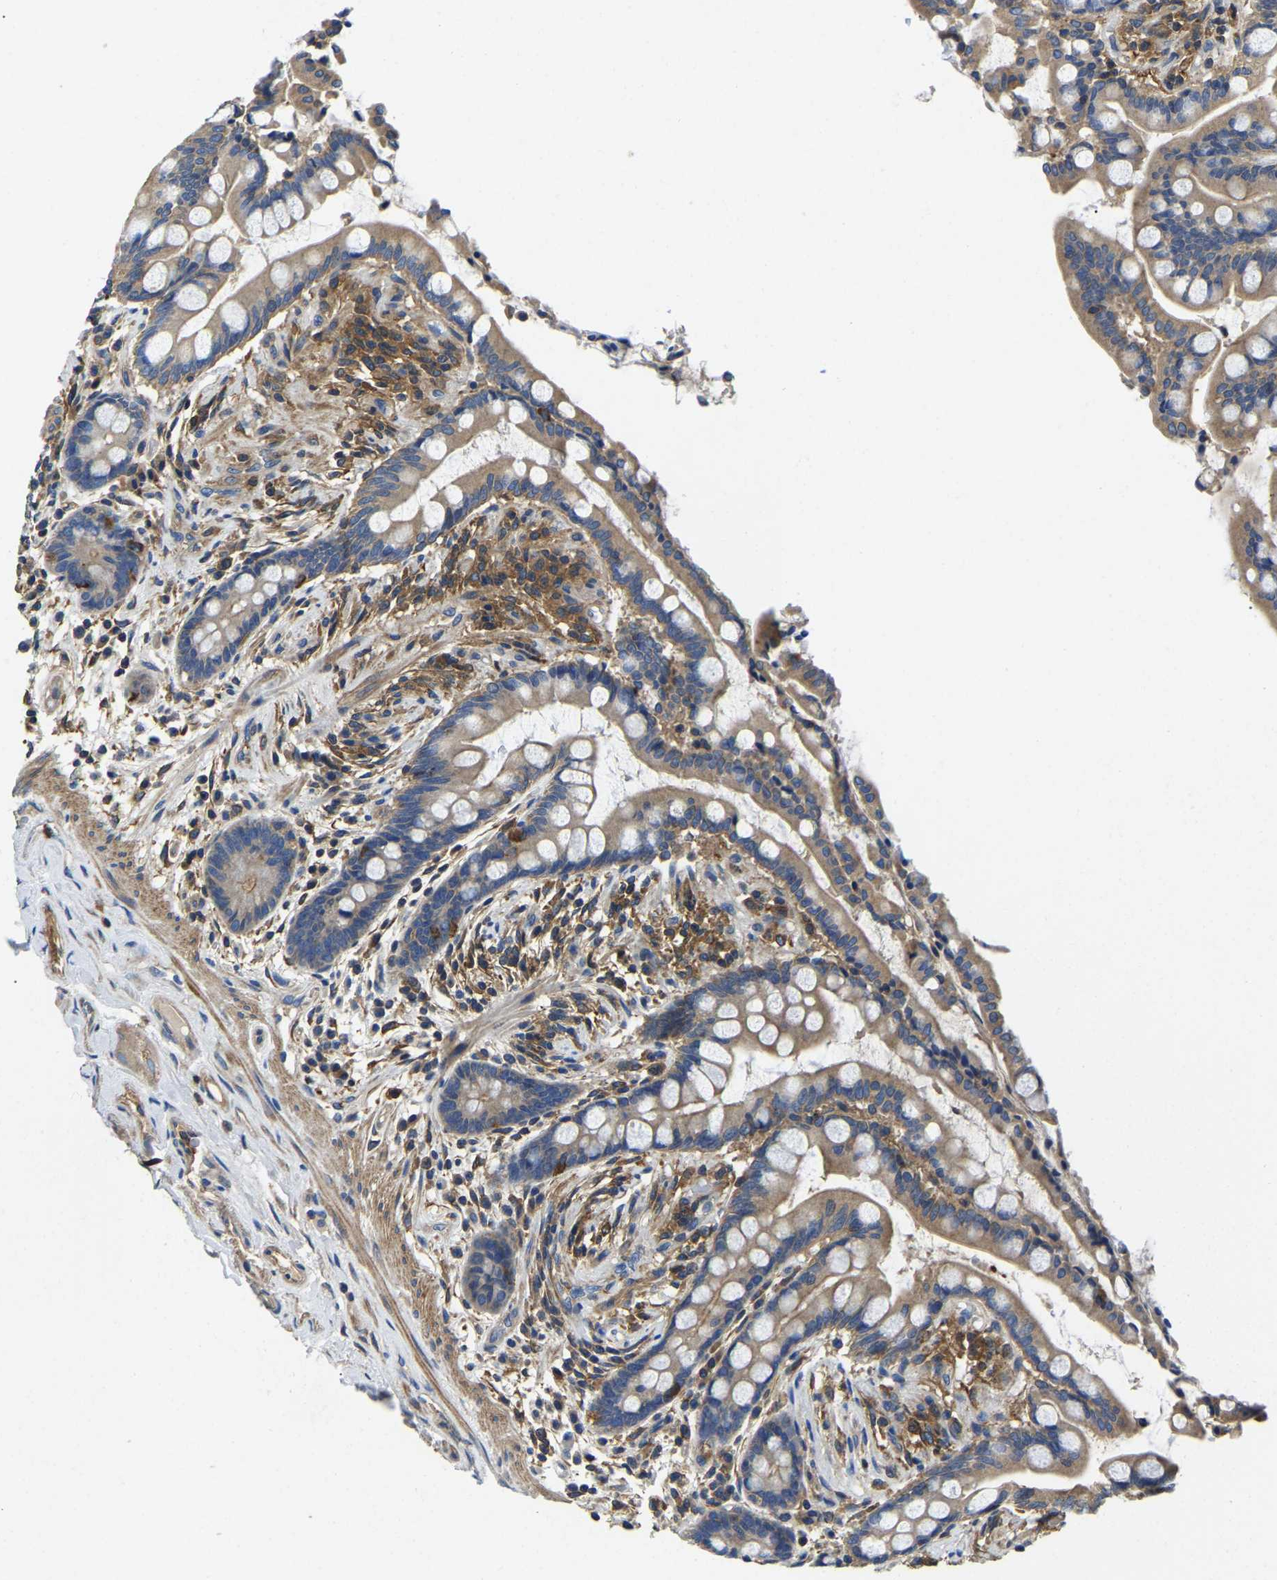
{"staining": {"intensity": "weak", "quantity": ">75%", "location": "cytoplasmic/membranous"}, "tissue": "colon", "cell_type": "Endothelial cells", "image_type": "normal", "snomed": [{"axis": "morphology", "description": "Normal tissue, NOS"}, {"axis": "topography", "description": "Colon"}], "caption": "Normal colon reveals weak cytoplasmic/membranous expression in about >75% of endothelial cells, visualized by immunohistochemistry.", "gene": "STAT2", "patient": {"sex": "male", "age": 73}}